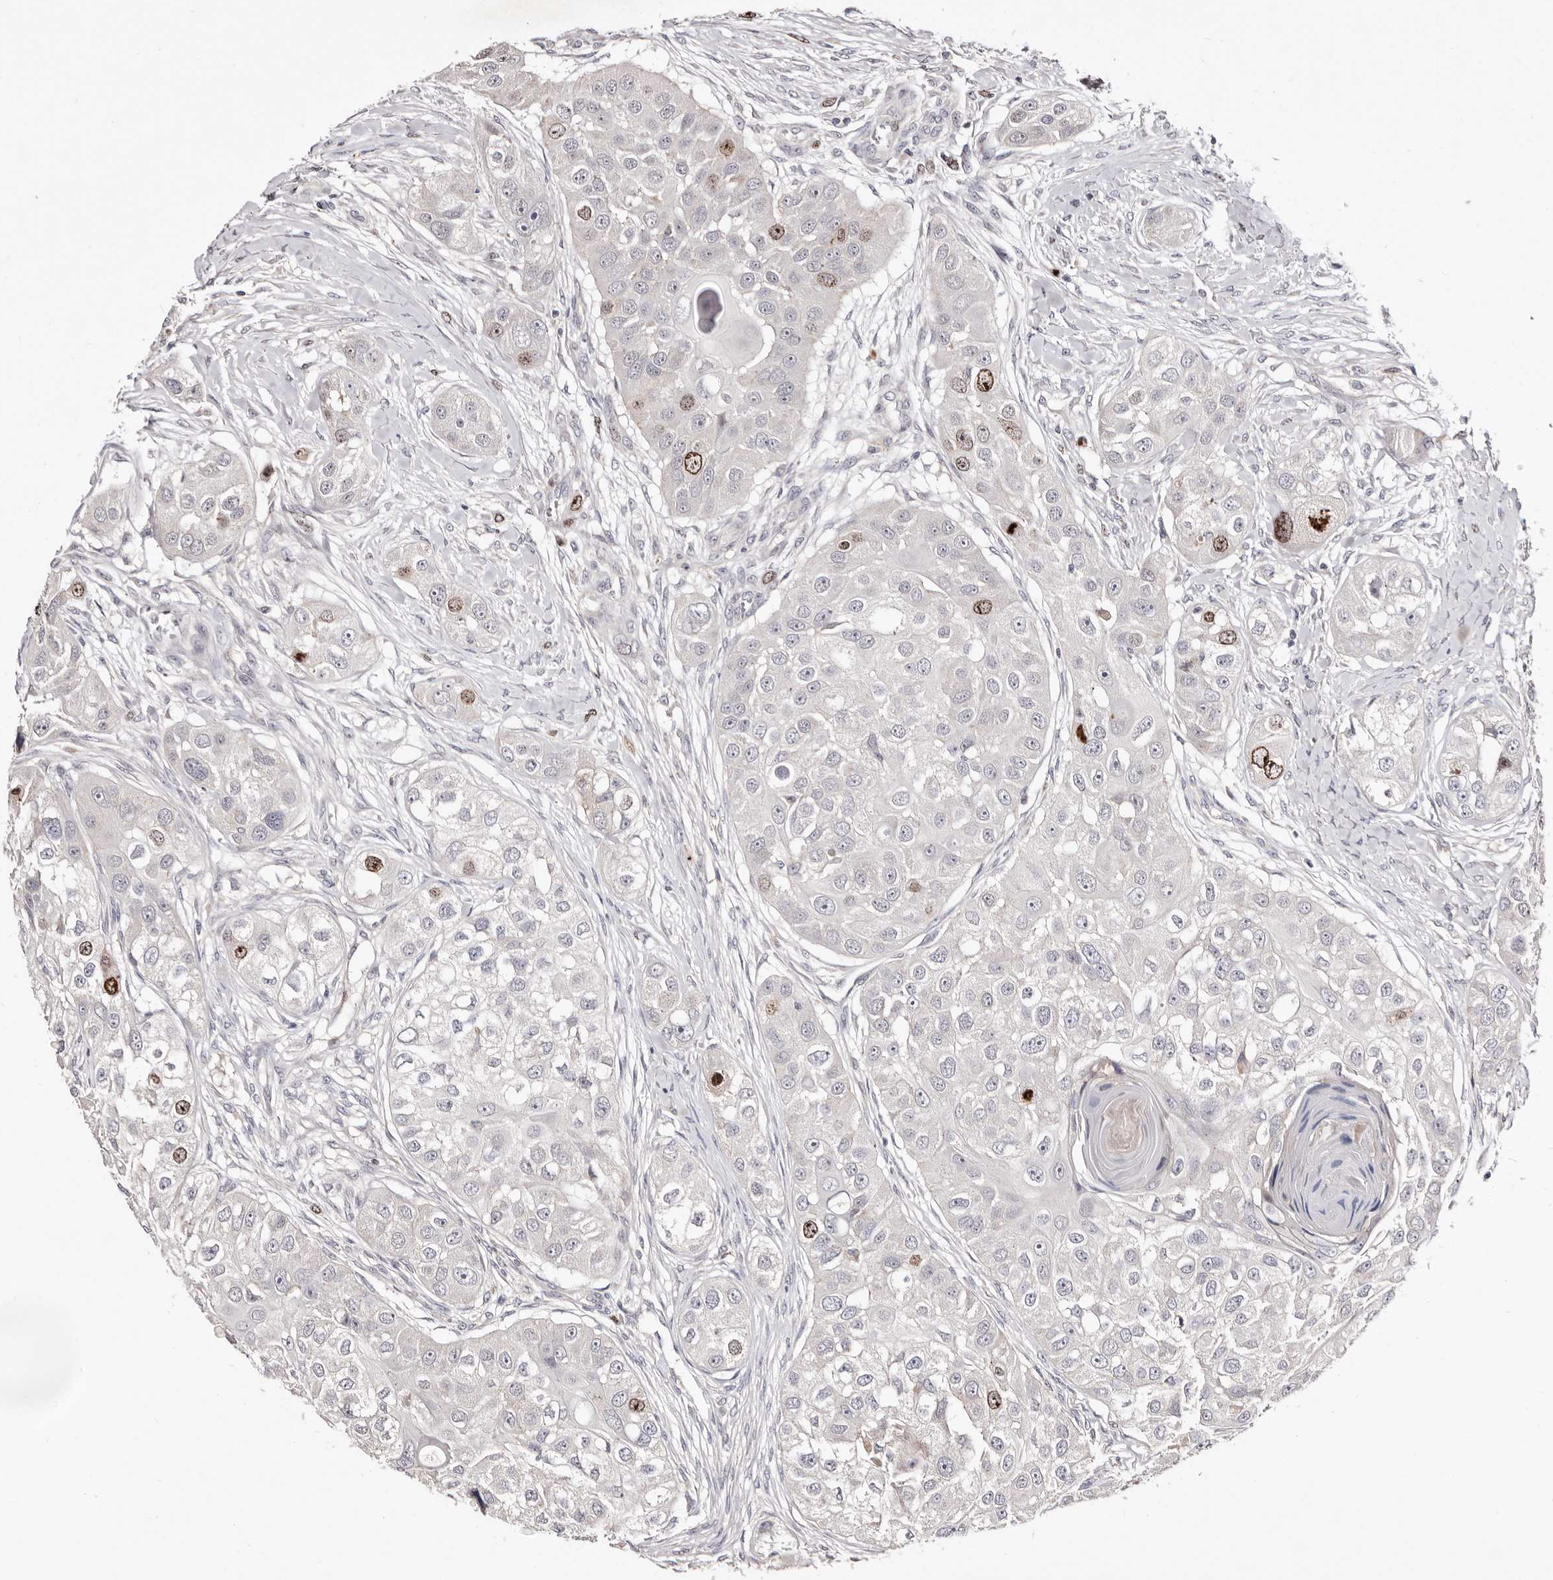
{"staining": {"intensity": "moderate", "quantity": "<25%", "location": "nuclear"}, "tissue": "head and neck cancer", "cell_type": "Tumor cells", "image_type": "cancer", "snomed": [{"axis": "morphology", "description": "Normal tissue, NOS"}, {"axis": "morphology", "description": "Squamous cell carcinoma, NOS"}, {"axis": "topography", "description": "Skeletal muscle"}, {"axis": "topography", "description": "Head-Neck"}], "caption": "Immunohistochemistry of head and neck cancer (squamous cell carcinoma) displays low levels of moderate nuclear positivity in about <25% of tumor cells.", "gene": "CDCA8", "patient": {"sex": "male", "age": 51}}